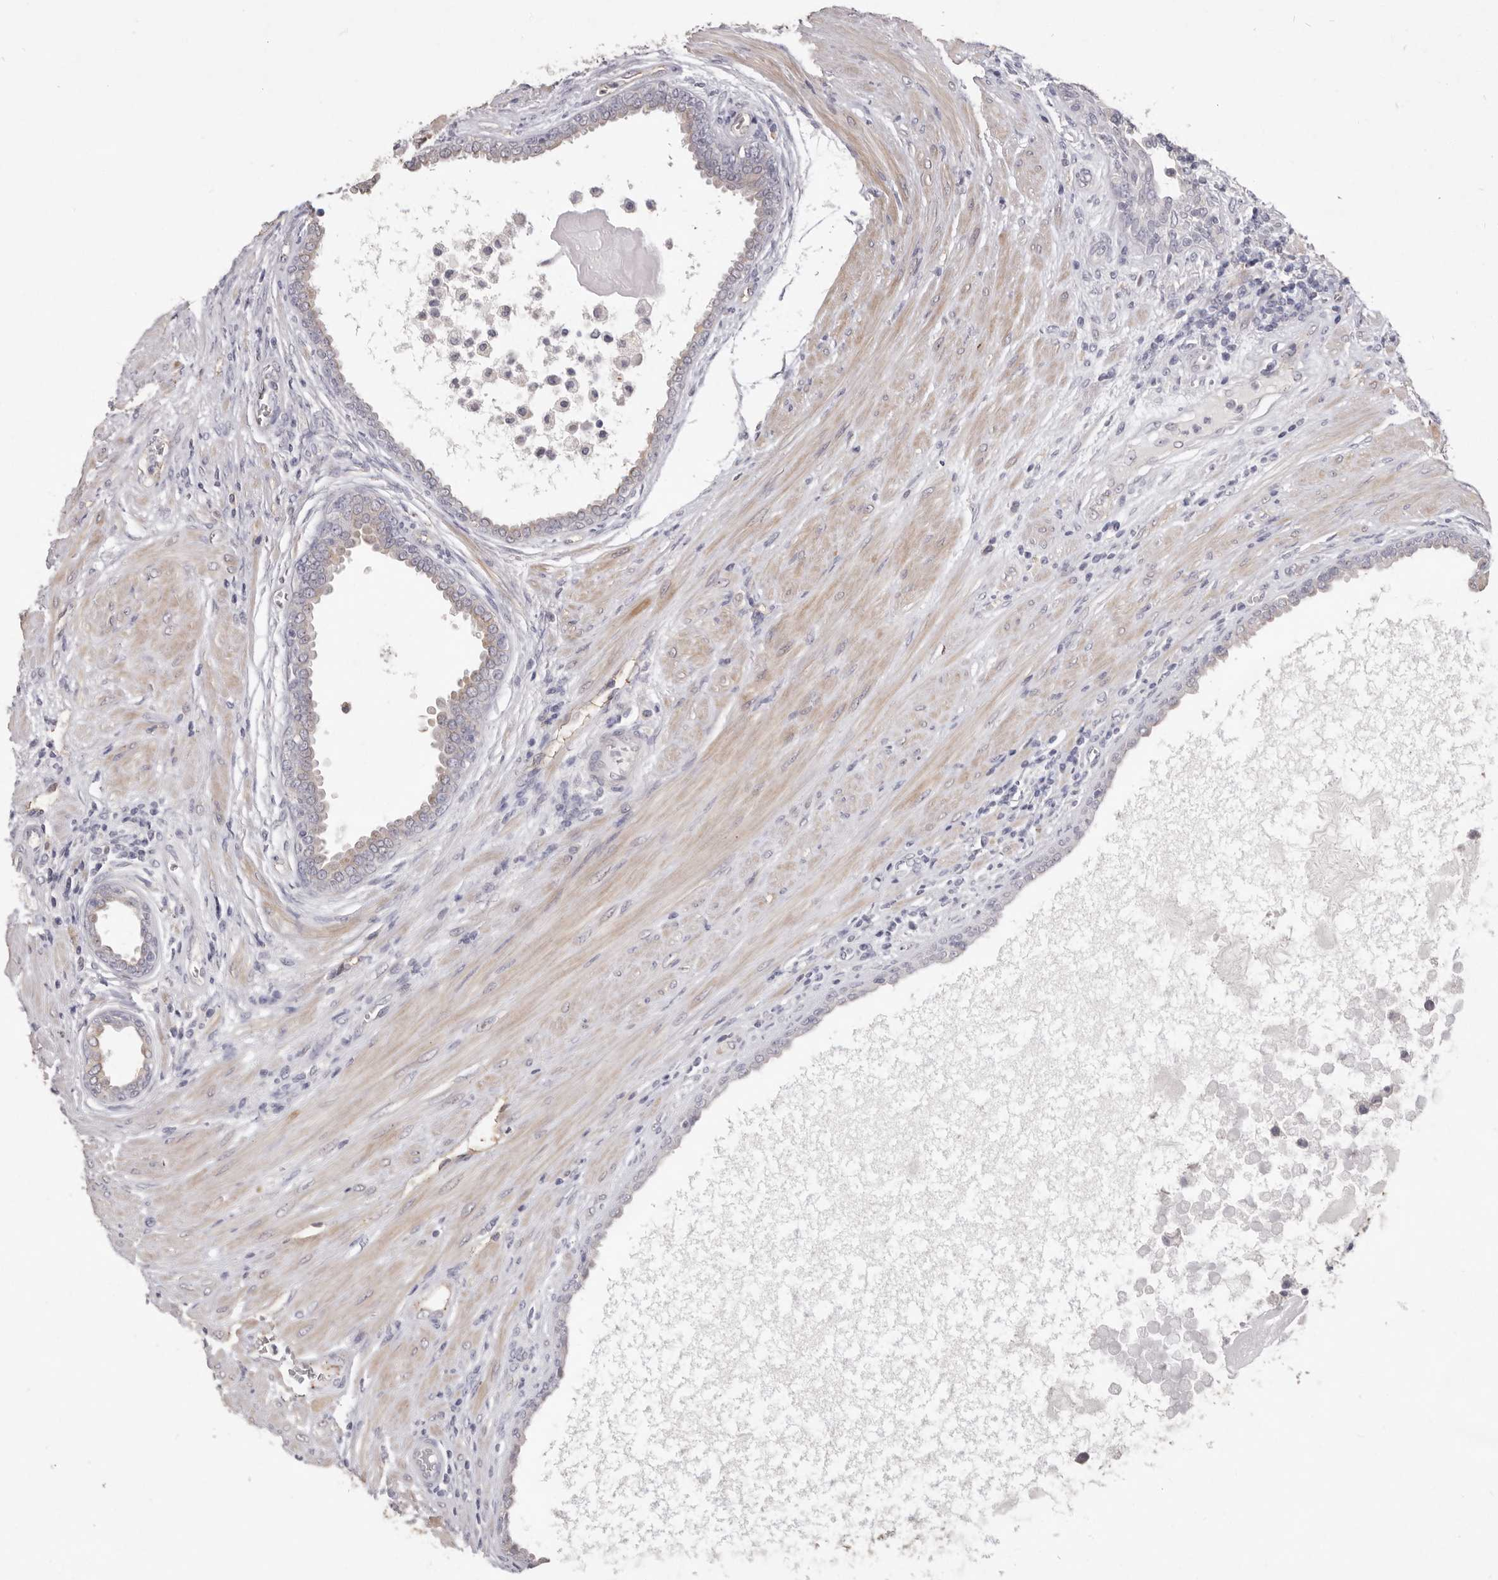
{"staining": {"intensity": "negative", "quantity": "none", "location": "none"}, "tissue": "prostate cancer", "cell_type": "Tumor cells", "image_type": "cancer", "snomed": [{"axis": "morphology", "description": "Normal tissue, NOS"}, {"axis": "morphology", "description": "Adenocarcinoma, Low grade"}, {"axis": "topography", "description": "Prostate"}, {"axis": "topography", "description": "Peripheral nerve tissue"}], "caption": "The micrograph displays no significant positivity in tumor cells of prostate low-grade adenocarcinoma.", "gene": "ZYG11B", "patient": {"sex": "male", "age": 71}}